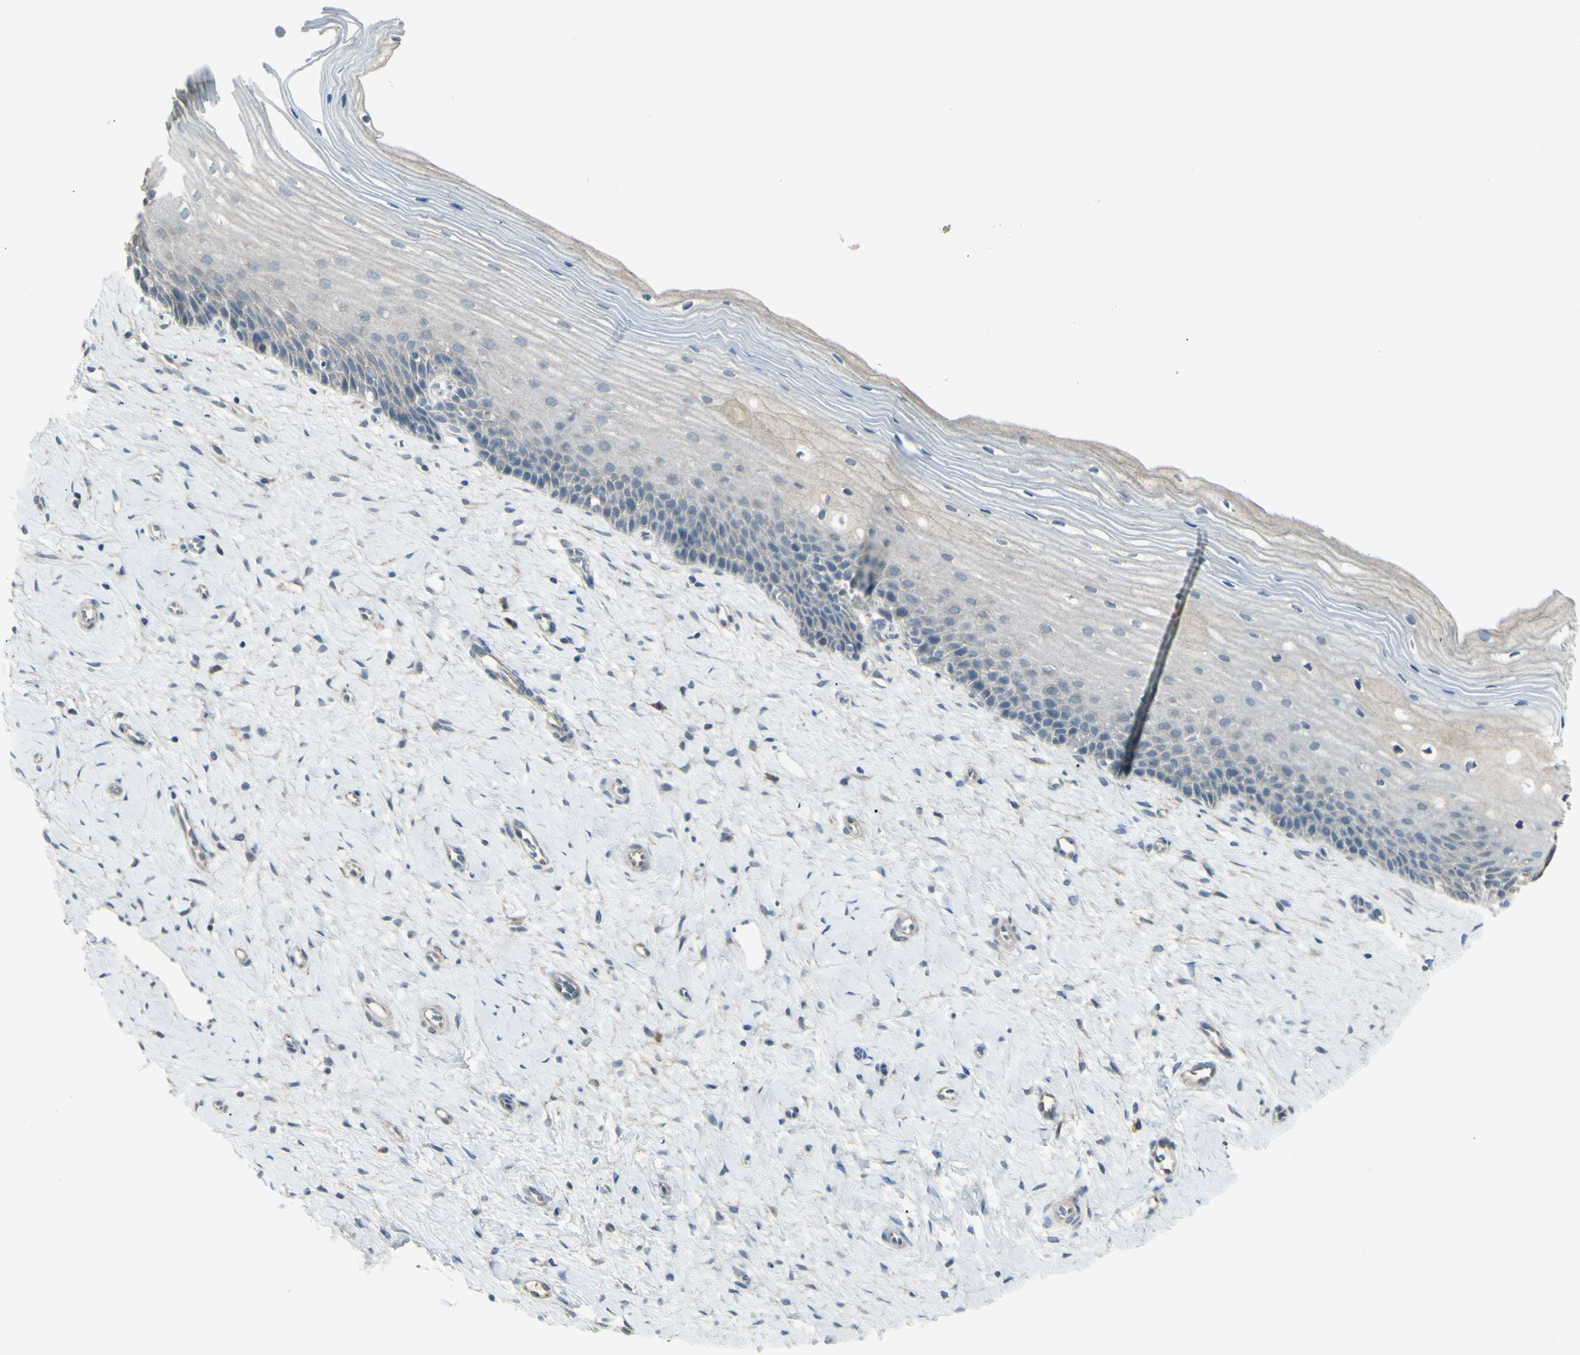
{"staining": {"intensity": "weak", "quantity": "25%-75%", "location": "cytoplasmic/membranous"}, "tissue": "cervix", "cell_type": "Squamous epithelial cells", "image_type": "normal", "snomed": [{"axis": "morphology", "description": "Normal tissue, NOS"}, {"axis": "topography", "description": "Cervix"}], "caption": "Immunohistochemical staining of benign human cervix exhibits weak cytoplasmic/membranous protein expression in approximately 25%-75% of squamous epithelial cells. The staining is performed using DAB brown chromogen to label protein expression. The nuclei are counter-stained blue using hematoxylin.", "gene": "SH3GL2", "patient": {"sex": "female", "age": 39}}